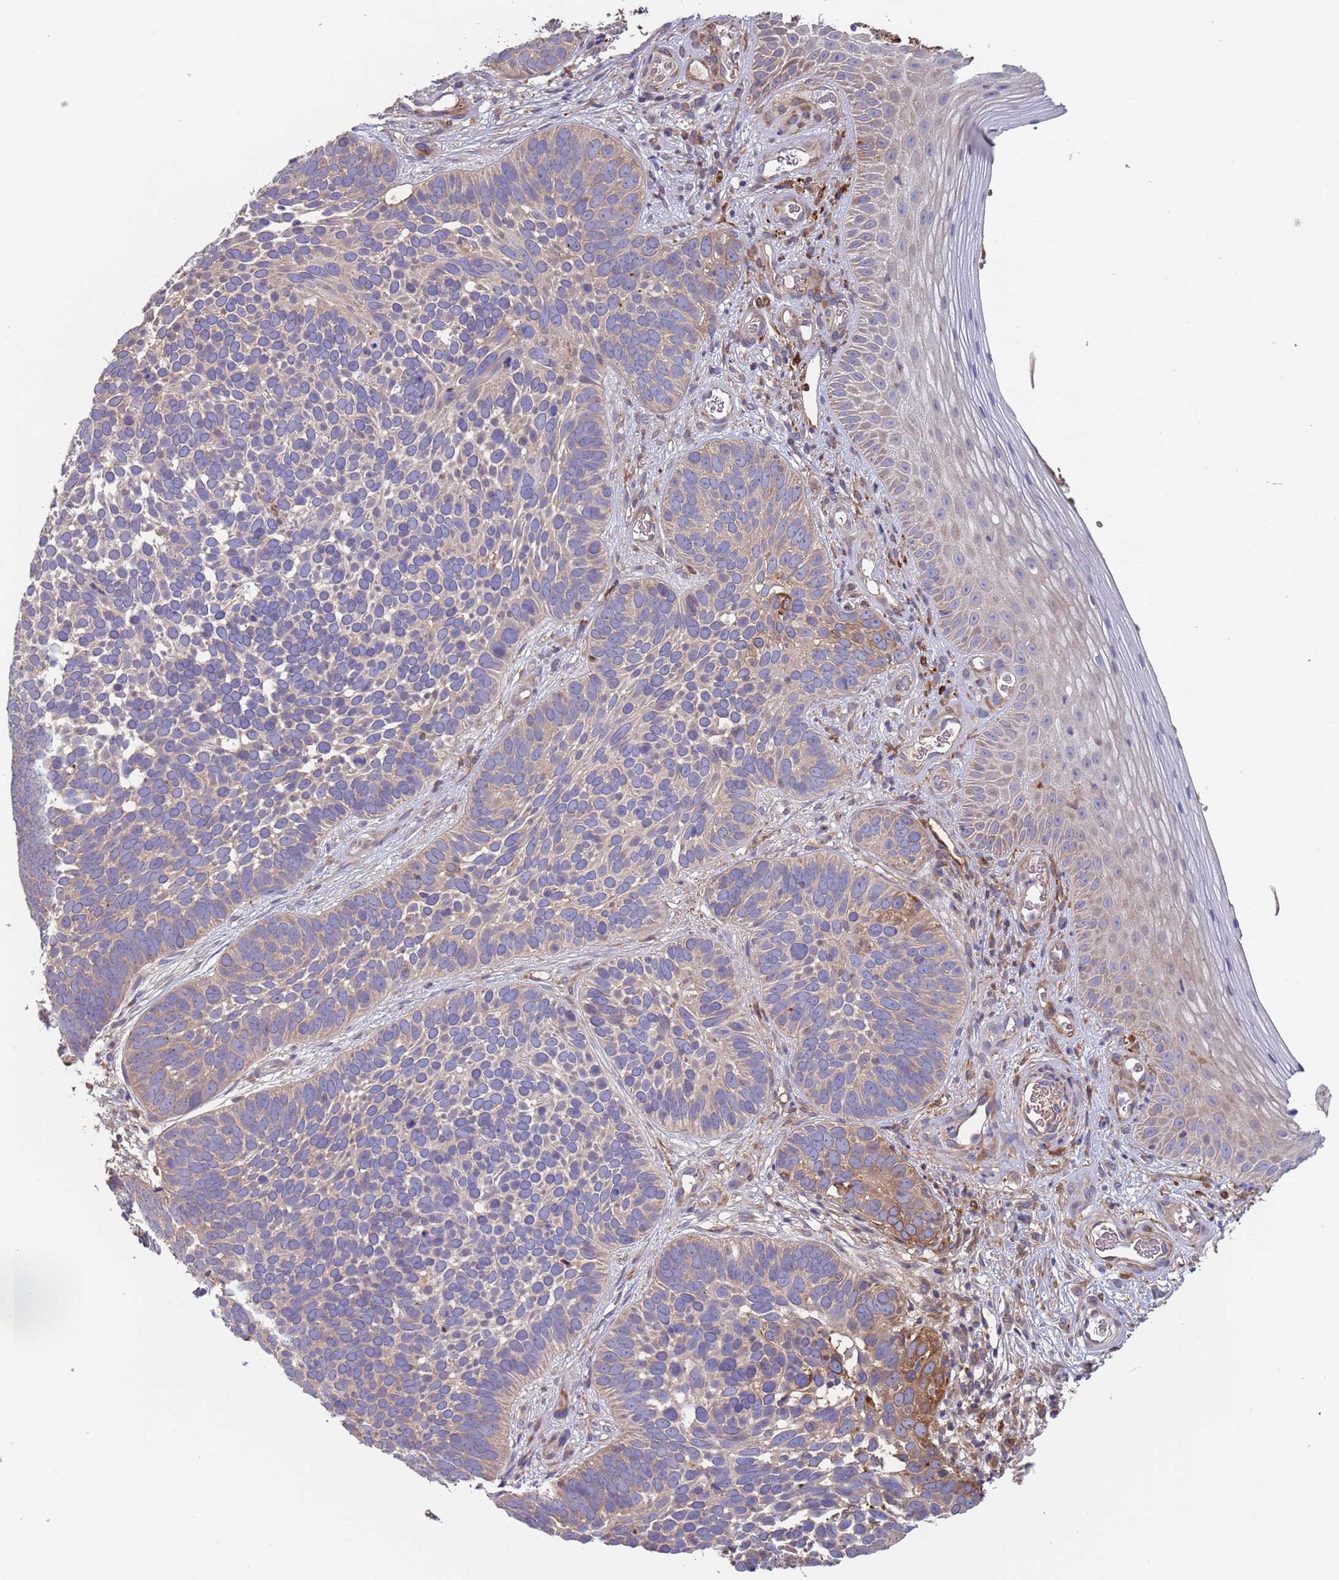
{"staining": {"intensity": "negative", "quantity": "none", "location": "none"}, "tissue": "skin cancer", "cell_type": "Tumor cells", "image_type": "cancer", "snomed": [{"axis": "morphology", "description": "Basal cell carcinoma"}, {"axis": "topography", "description": "Skin"}], "caption": "The photomicrograph shows no staining of tumor cells in skin basal cell carcinoma.", "gene": "MALRD1", "patient": {"sex": "male", "age": 89}}